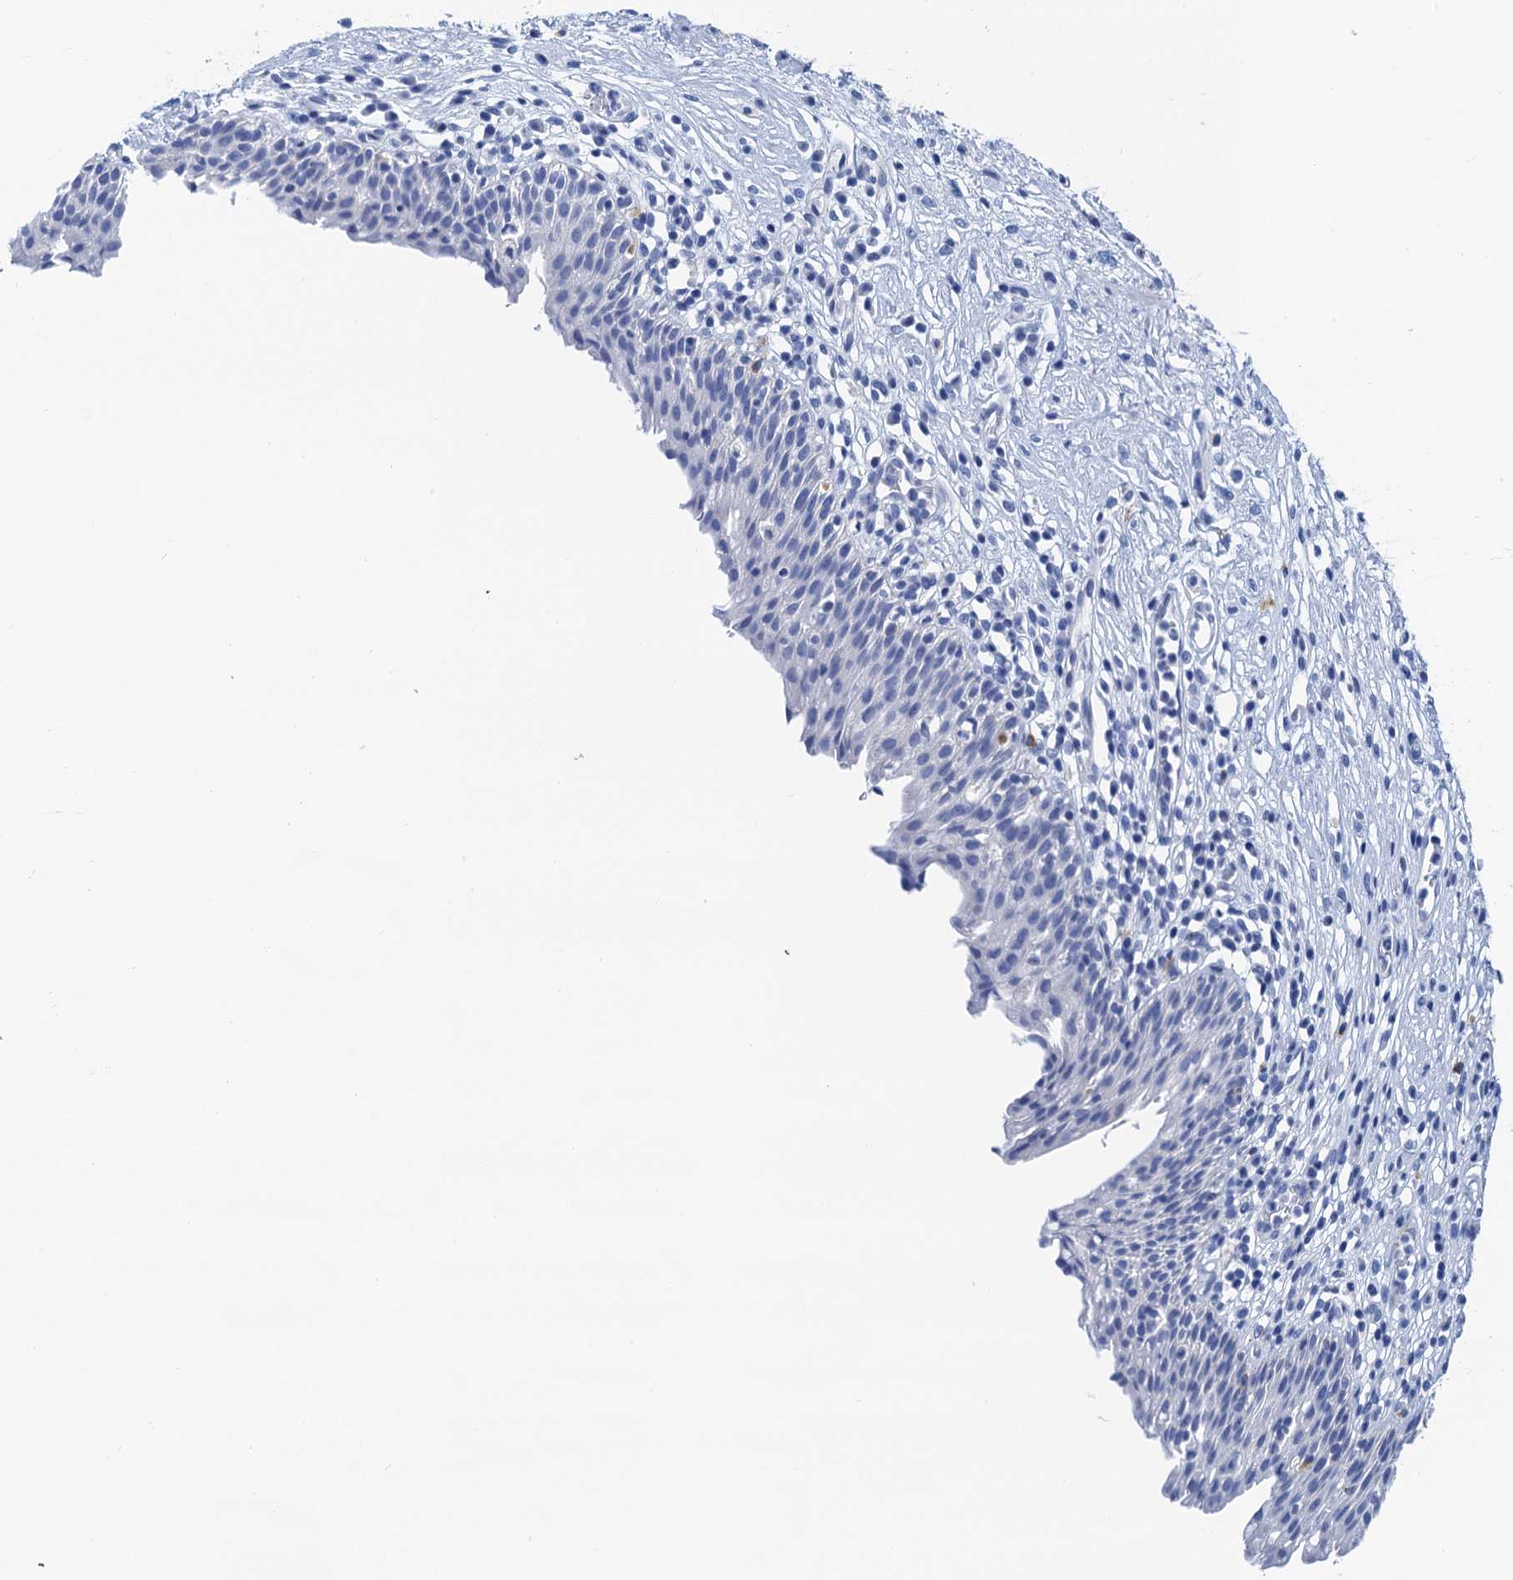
{"staining": {"intensity": "negative", "quantity": "none", "location": "none"}, "tissue": "urinary bladder", "cell_type": "Urothelial cells", "image_type": "normal", "snomed": [{"axis": "morphology", "description": "Normal tissue, NOS"}, {"axis": "morphology", "description": "Inflammation, NOS"}, {"axis": "topography", "description": "Urinary bladder"}], "caption": "Urothelial cells are negative for brown protein staining in normal urinary bladder. Nuclei are stained in blue.", "gene": "NLRP10", "patient": {"sex": "male", "age": 63}}